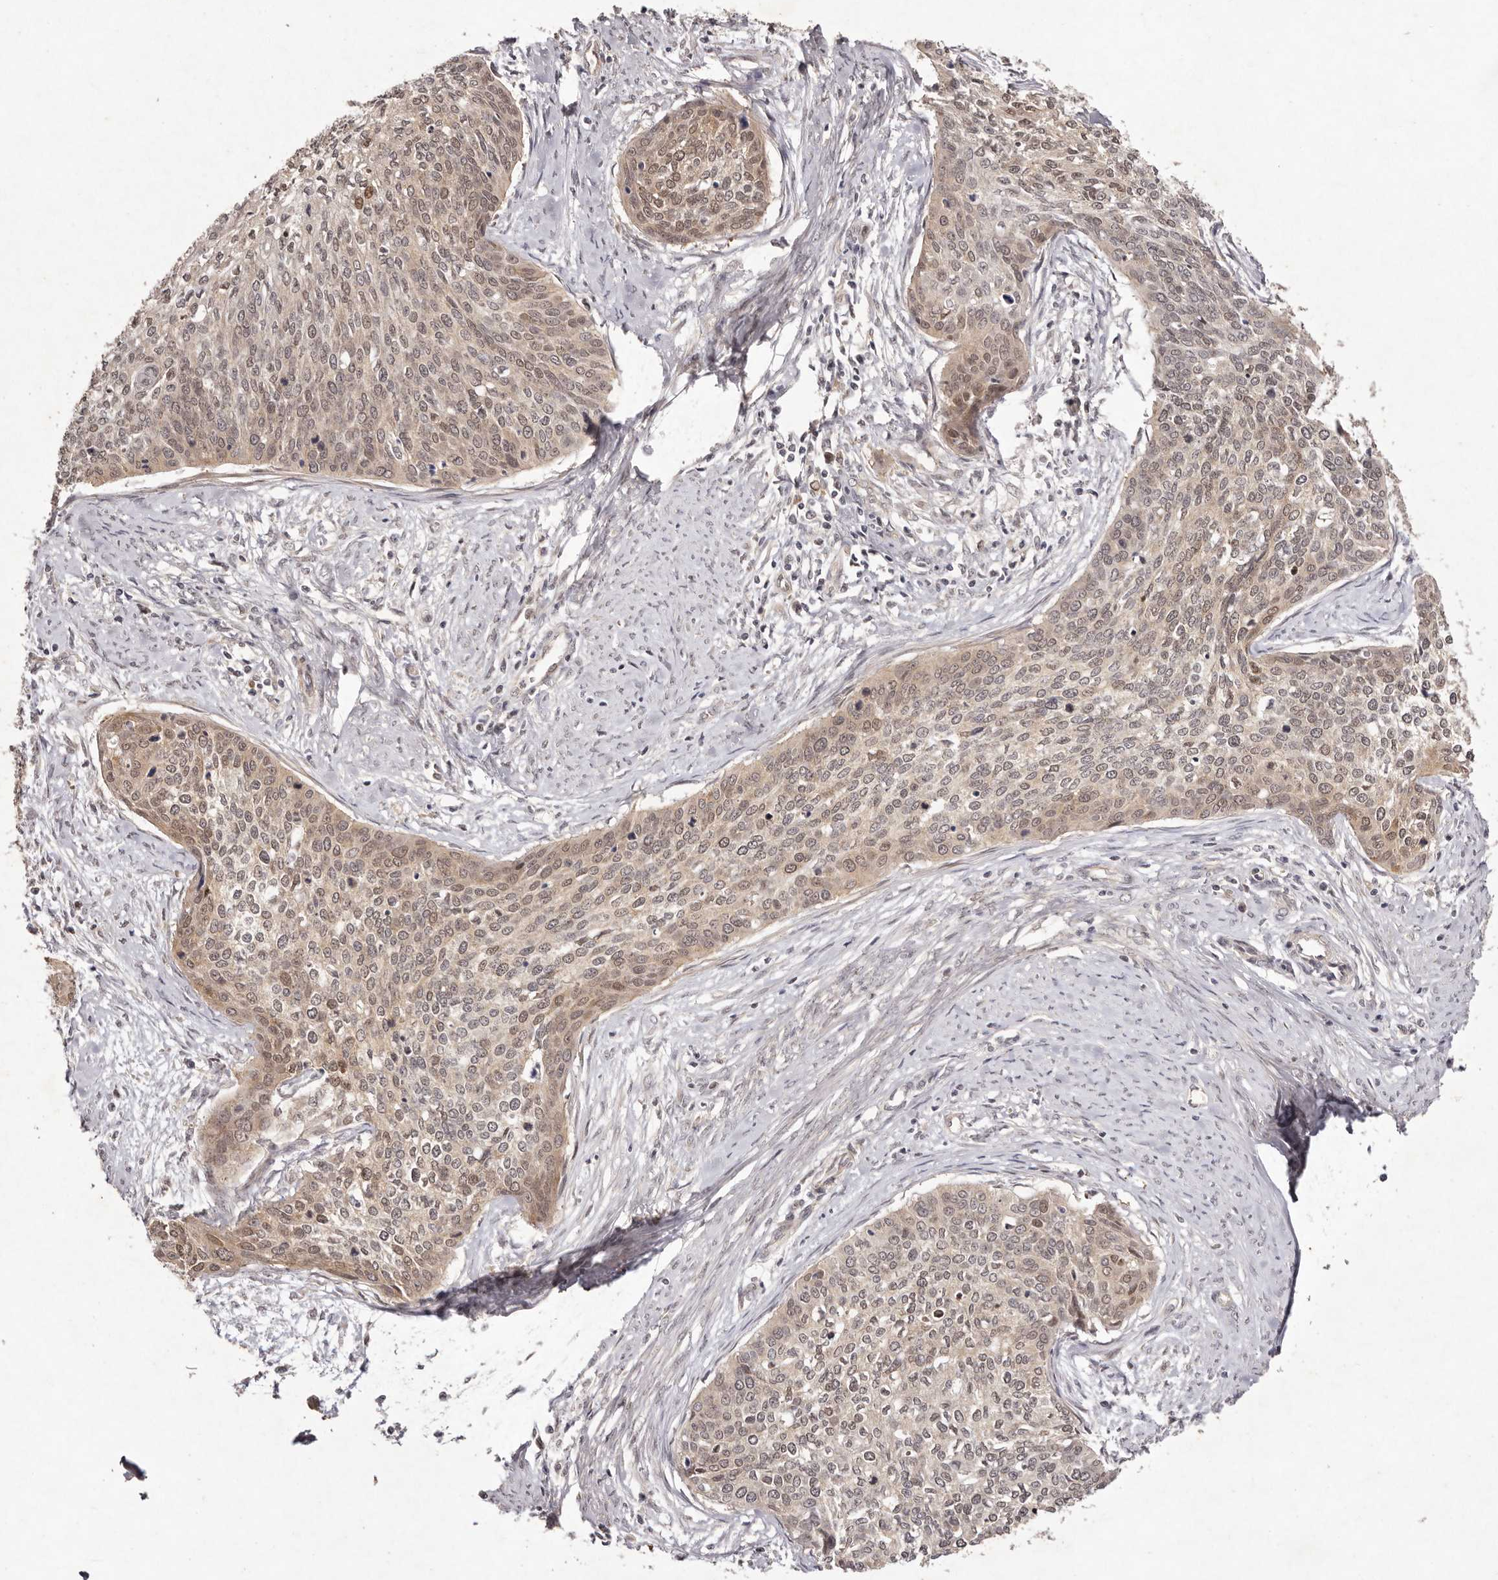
{"staining": {"intensity": "moderate", "quantity": ">75%", "location": "cytoplasmic/membranous,nuclear"}, "tissue": "cervical cancer", "cell_type": "Tumor cells", "image_type": "cancer", "snomed": [{"axis": "morphology", "description": "Squamous cell carcinoma, NOS"}, {"axis": "topography", "description": "Cervix"}], "caption": "Immunohistochemistry (IHC) image of neoplastic tissue: human squamous cell carcinoma (cervical) stained using immunohistochemistry exhibits medium levels of moderate protein expression localized specifically in the cytoplasmic/membranous and nuclear of tumor cells, appearing as a cytoplasmic/membranous and nuclear brown color.", "gene": "BUD31", "patient": {"sex": "female", "age": 37}}